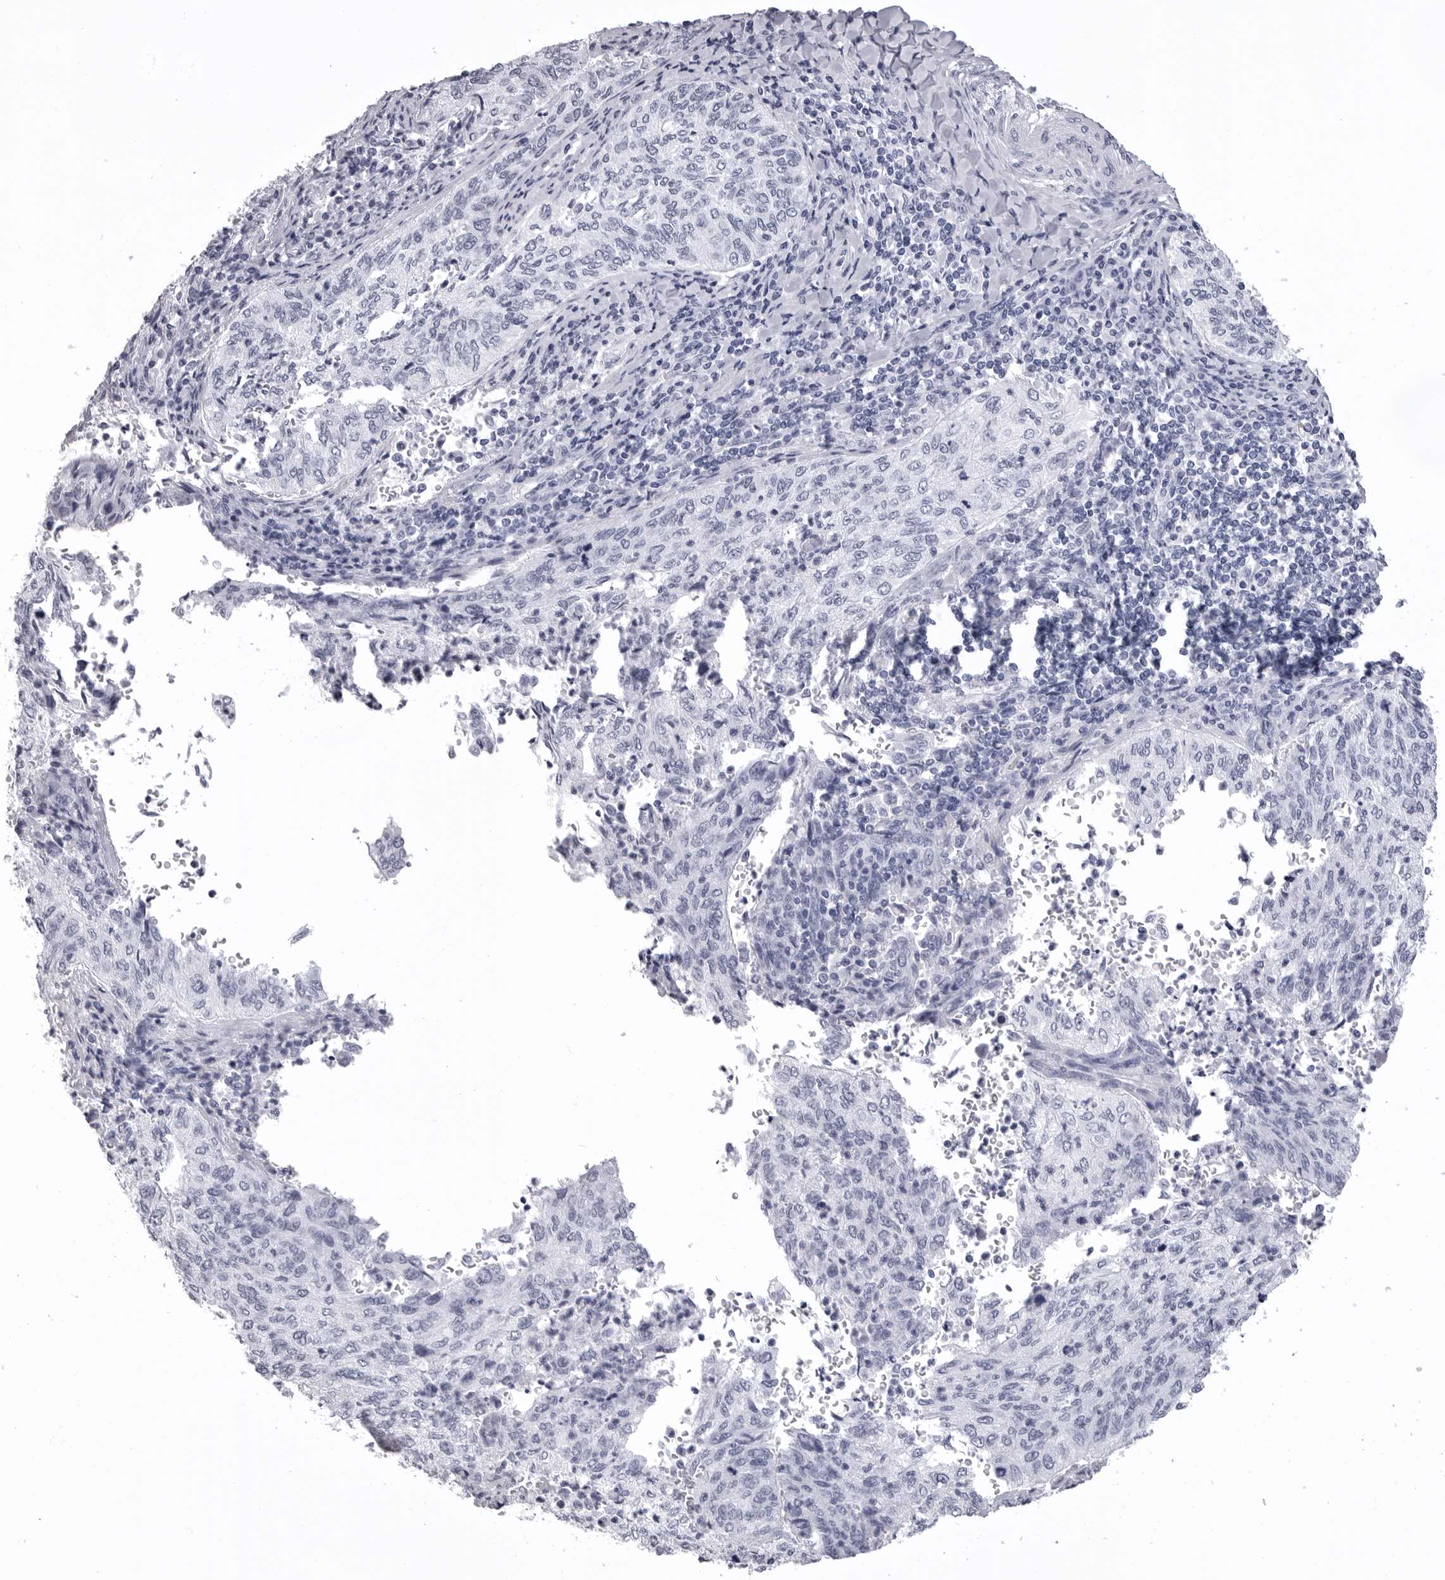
{"staining": {"intensity": "negative", "quantity": "none", "location": "none"}, "tissue": "cervical cancer", "cell_type": "Tumor cells", "image_type": "cancer", "snomed": [{"axis": "morphology", "description": "Squamous cell carcinoma, NOS"}, {"axis": "topography", "description": "Cervix"}], "caption": "Cervical squamous cell carcinoma stained for a protein using IHC demonstrates no positivity tumor cells.", "gene": "LGALS4", "patient": {"sex": "female", "age": 30}}